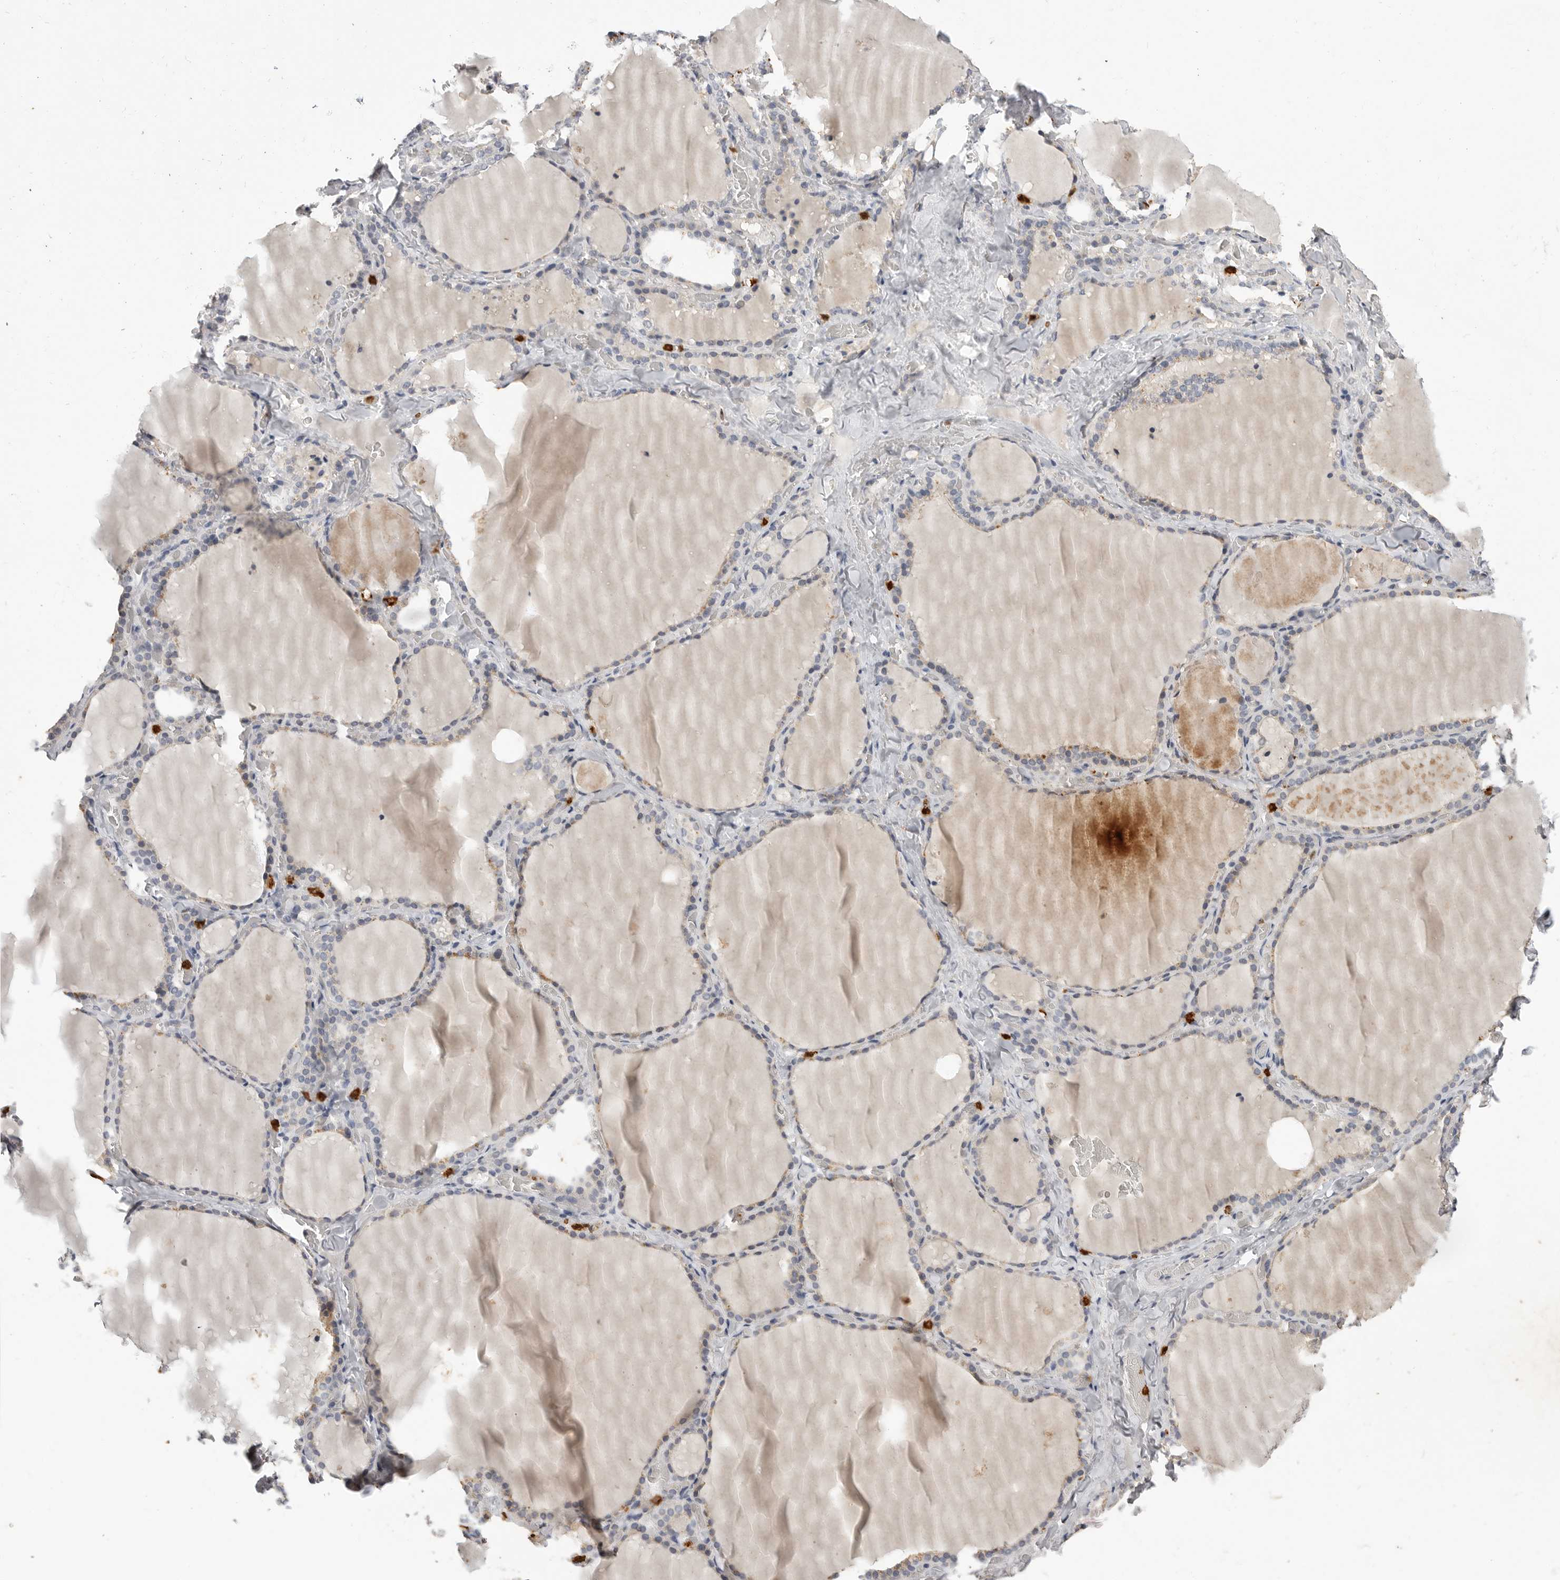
{"staining": {"intensity": "negative", "quantity": "none", "location": "none"}, "tissue": "thyroid gland", "cell_type": "Glandular cells", "image_type": "normal", "snomed": [{"axis": "morphology", "description": "Normal tissue, NOS"}, {"axis": "topography", "description": "Thyroid gland"}], "caption": "IHC of normal human thyroid gland shows no staining in glandular cells. The staining is performed using DAB (3,3'-diaminobenzidine) brown chromogen with nuclei counter-stained in using hematoxylin.", "gene": "LTBR", "patient": {"sex": "female", "age": 22}}